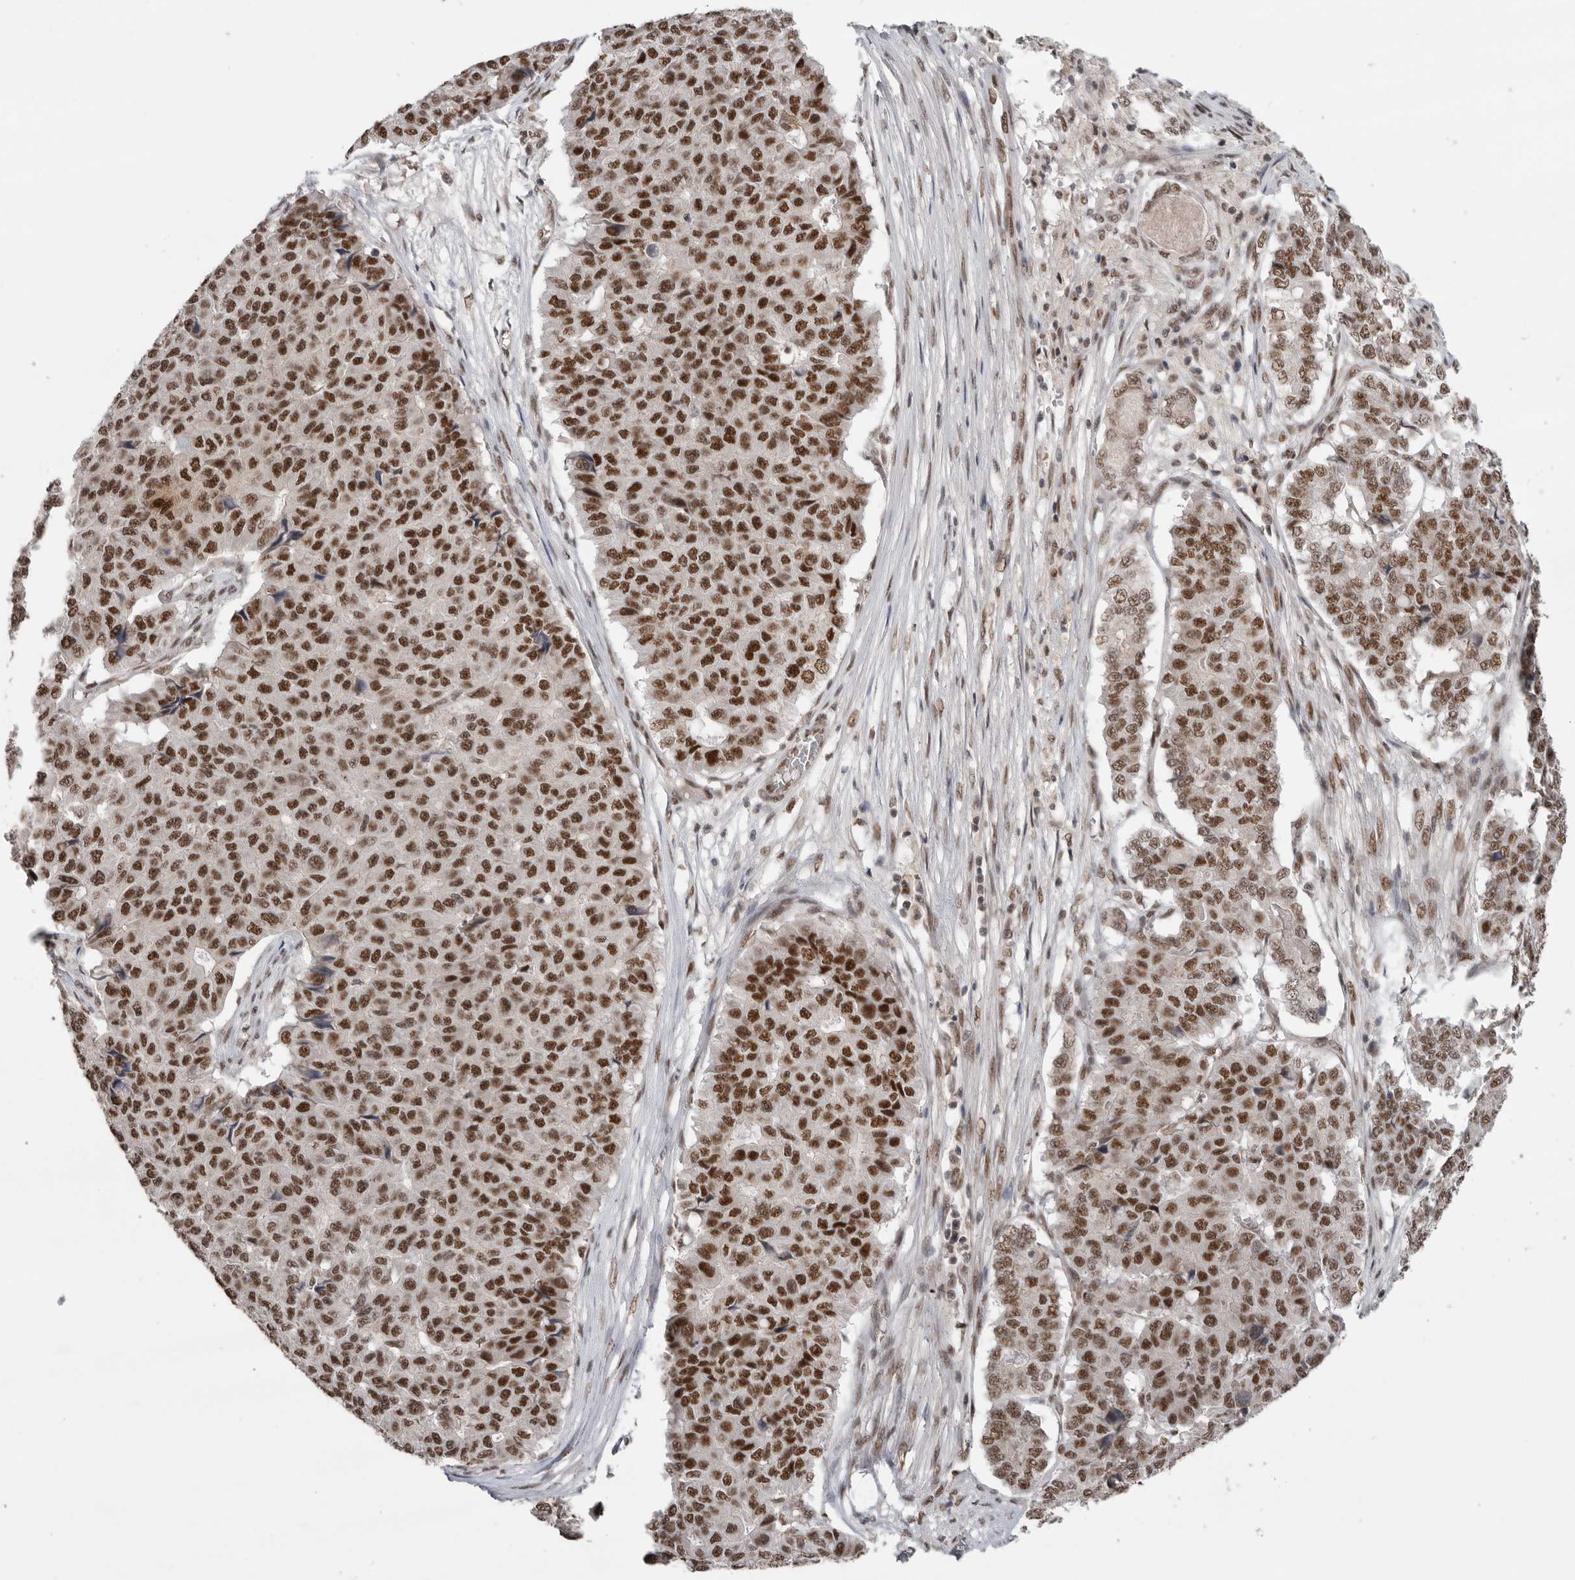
{"staining": {"intensity": "strong", "quantity": ">75%", "location": "nuclear"}, "tissue": "pancreatic cancer", "cell_type": "Tumor cells", "image_type": "cancer", "snomed": [{"axis": "morphology", "description": "Adenocarcinoma, NOS"}, {"axis": "topography", "description": "Pancreas"}], "caption": "The histopathology image exhibits immunohistochemical staining of adenocarcinoma (pancreatic). There is strong nuclear expression is identified in about >75% of tumor cells.", "gene": "PPP1R10", "patient": {"sex": "male", "age": 50}}